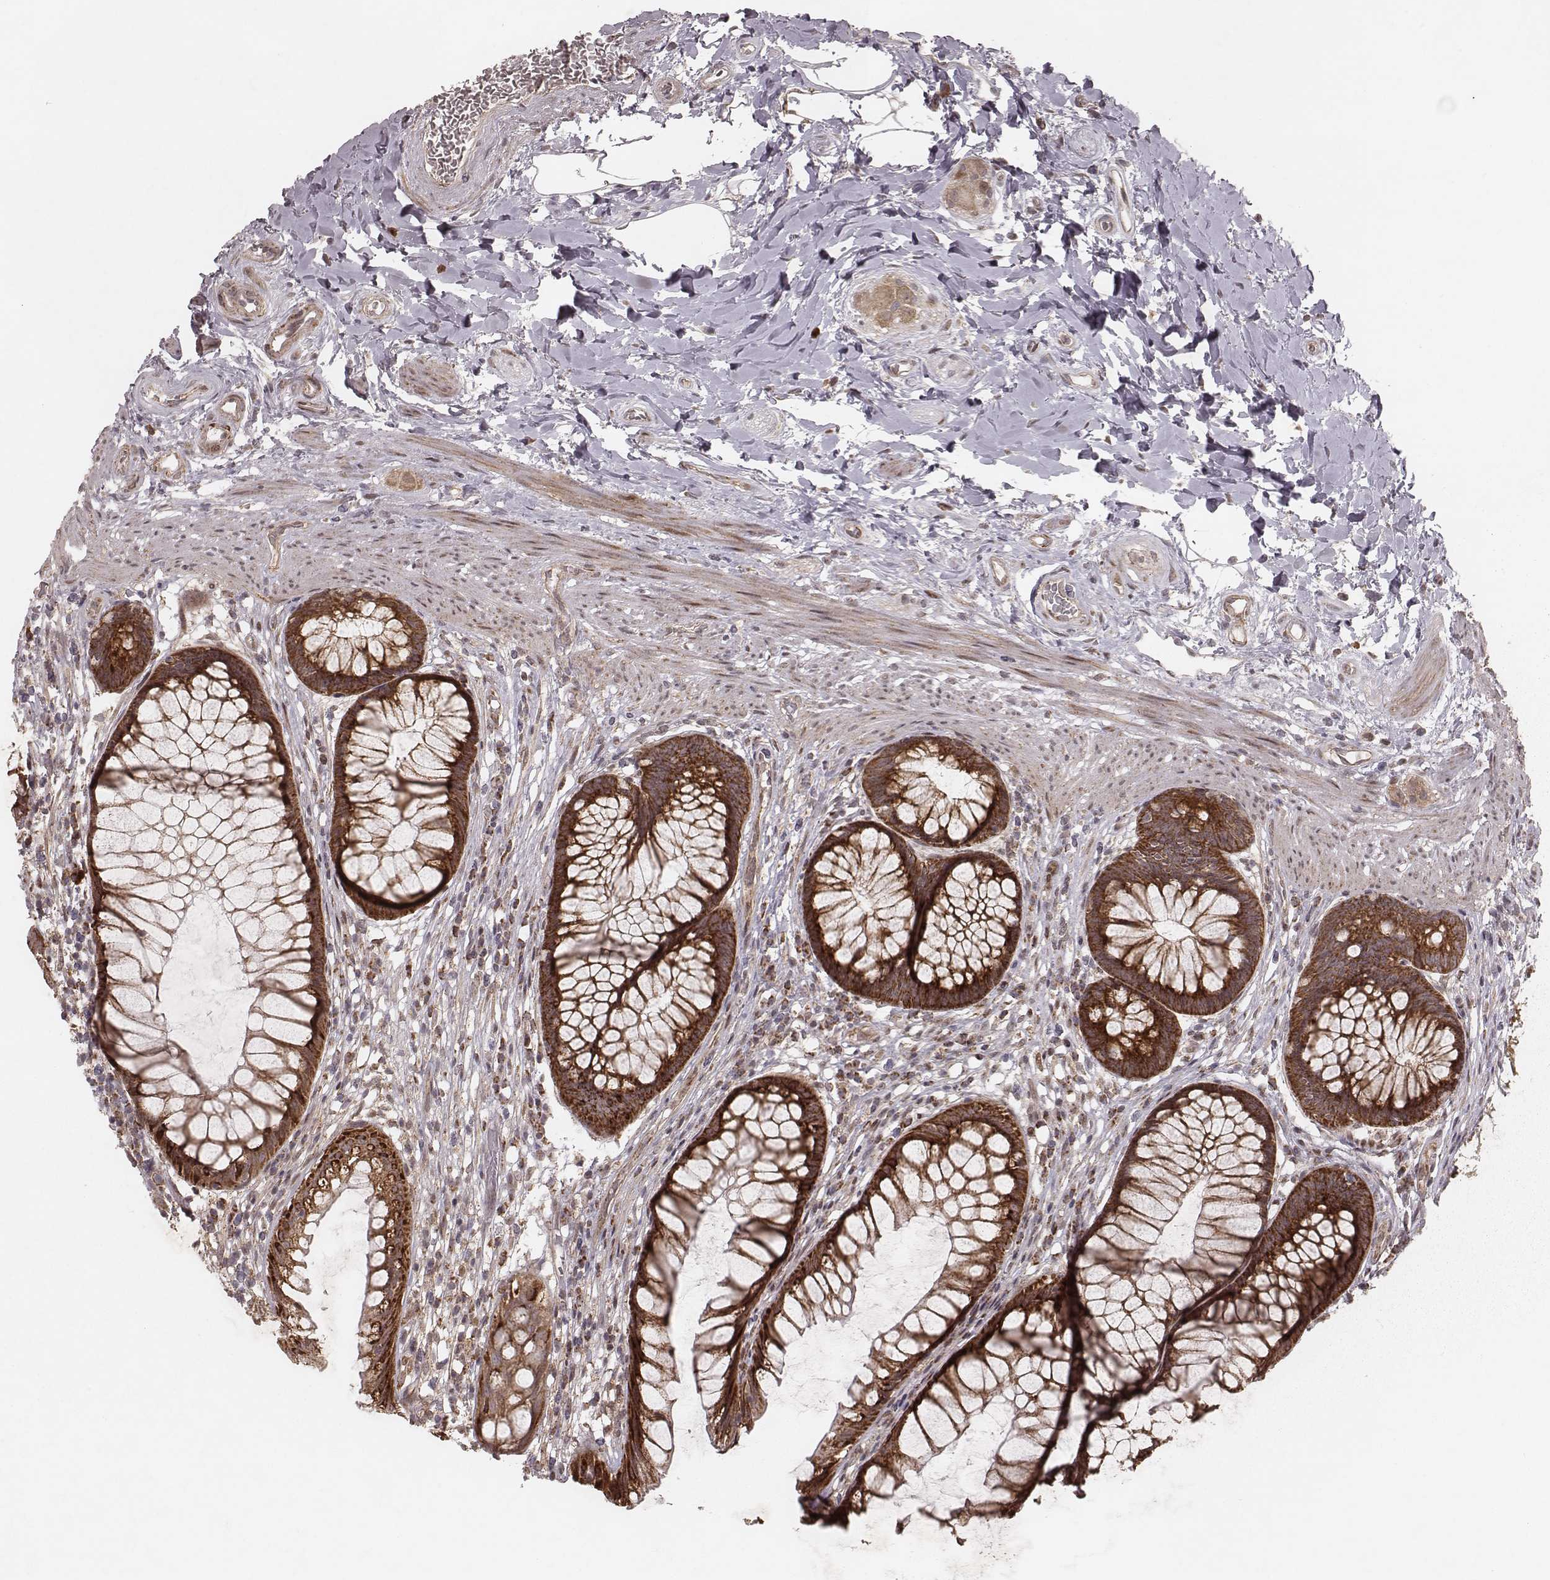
{"staining": {"intensity": "strong", "quantity": ">75%", "location": "cytoplasmic/membranous"}, "tissue": "rectum", "cell_type": "Glandular cells", "image_type": "normal", "snomed": [{"axis": "morphology", "description": "Normal tissue, NOS"}, {"axis": "topography", "description": "Smooth muscle"}, {"axis": "topography", "description": "Rectum"}], "caption": "Immunohistochemistry (IHC) (DAB (3,3'-diaminobenzidine)) staining of normal rectum exhibits strong cytoplasmic/membranous protein positivity in approximately >75% of glandular cells.", "gene": "NDUFA7", "patient": {"sex": "male", "age": 53}}